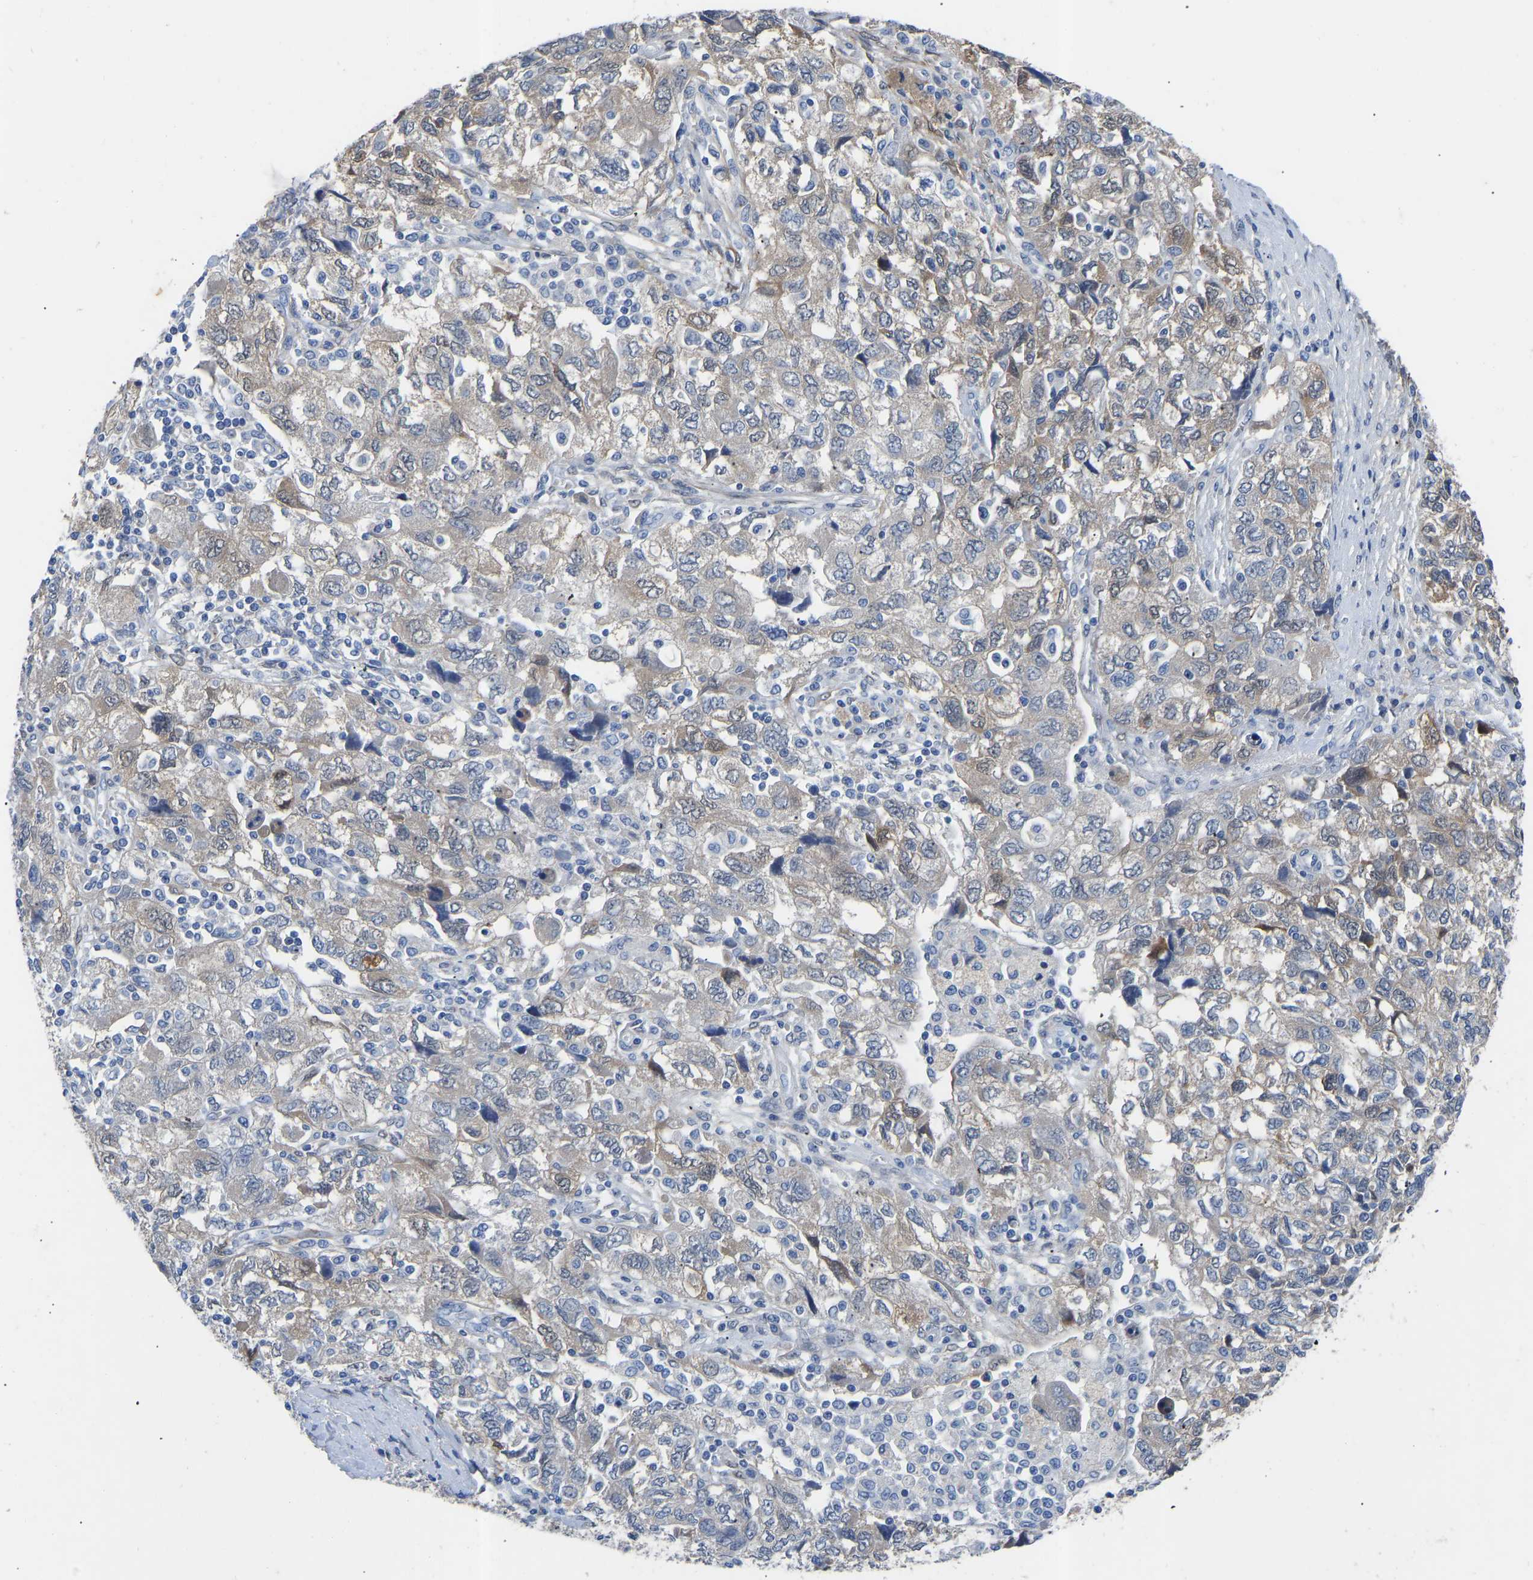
{"staining": {"intensity": "weak", "quantity": "<25%", "location": "cytoplasmic/membranous"}, "tissue": "ovarian cancer", "cell_type": "Tumor cells", "image_type": "cancer", "snomed": [{"axis": "morphology", "description": "Carcinoma, NOS"}, {"axis": "morphology", "description": "Cystadenocarcinoma, serous, NOS"}, {"axis": "topography", "description": "Ovary"}], "caption": "Protein analysis of ovarian cancer reveals no significant staining in tumor cells.", "gene": "RBP1", "patient": {"sex": "female", "age": 69}}